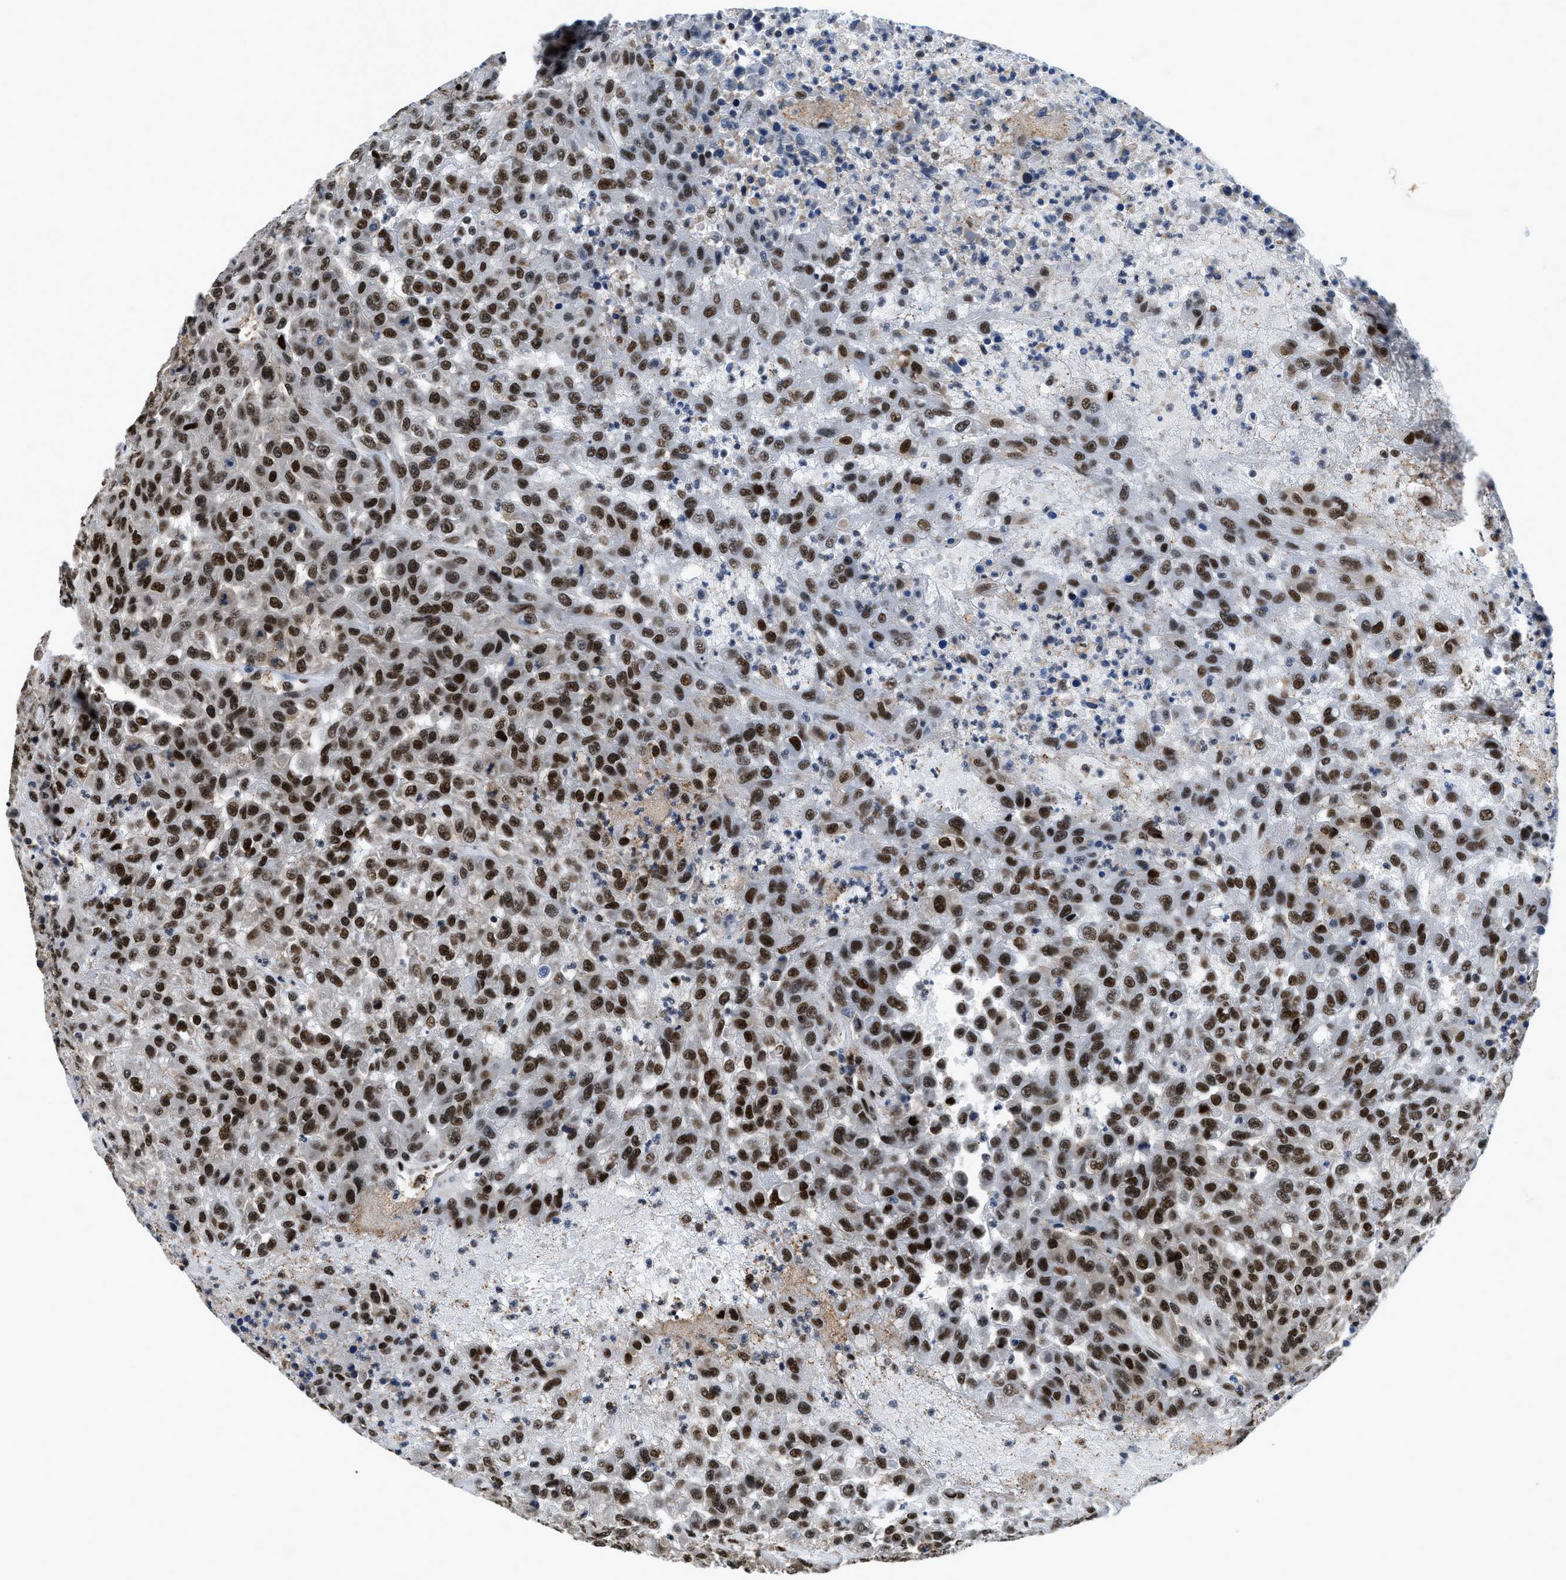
{"staining": {"intensity": "strong", "quantity": ">75%", "location": "nuclear"}, "tissue": "urothelial cancer", "cell_type": "Tumor cells", "image_type": "cancer", "snomed": [{"axis": "morphology", "description": "Urothelial carcinoma, High grade"}, {"axis": "topography", "description": "Urinary bladder"}], "caption": "Protein staining displays strong nuclear staining in about >75% of tumor cells in urothelial cancer. (DAB = brown stain, brightfield microscopy at high magnification).", "gene": "HNRNPH2", "patient": {"sex": "male", "age": 46}}